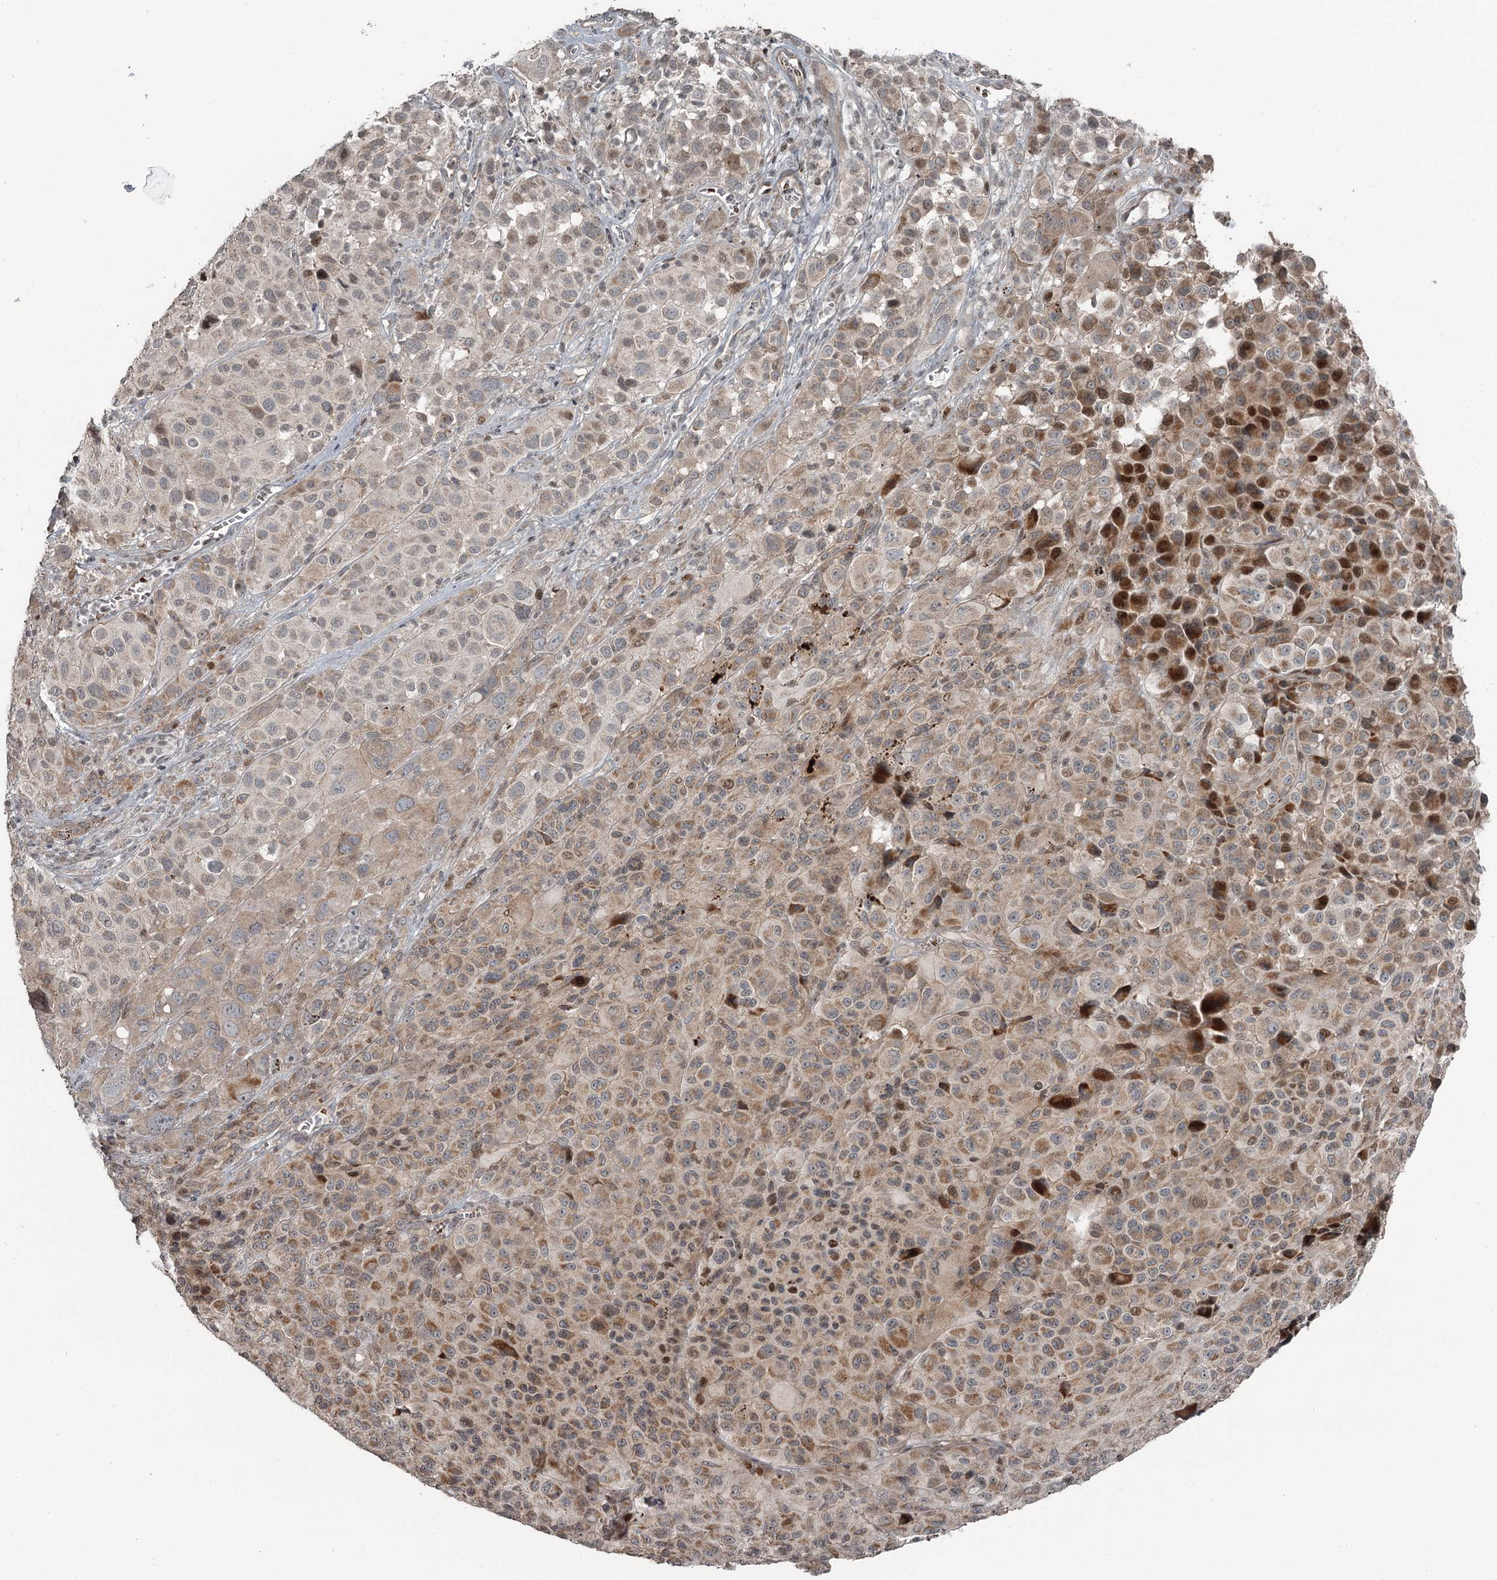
{"staining": {"intensity": "moderate", "quantity": "25%-75%", "location": "cytoplasmic/membranous"}, "tissue": "melanoma", "cell_type": "Tumor cells", "image_type": "cancer", "snomed": [{"axis": "morphology", "description": "Malignant melanoma, NOS"}, {"axis": "topography", "description": "Skin of trunk"}], "caption": "A brown stain highlights moderate cytoplasmic/membranous staining of a protein in melanoma tumor cells.", "gene": "RASSF8", "patient": {"sex": "male", "age": 71}}